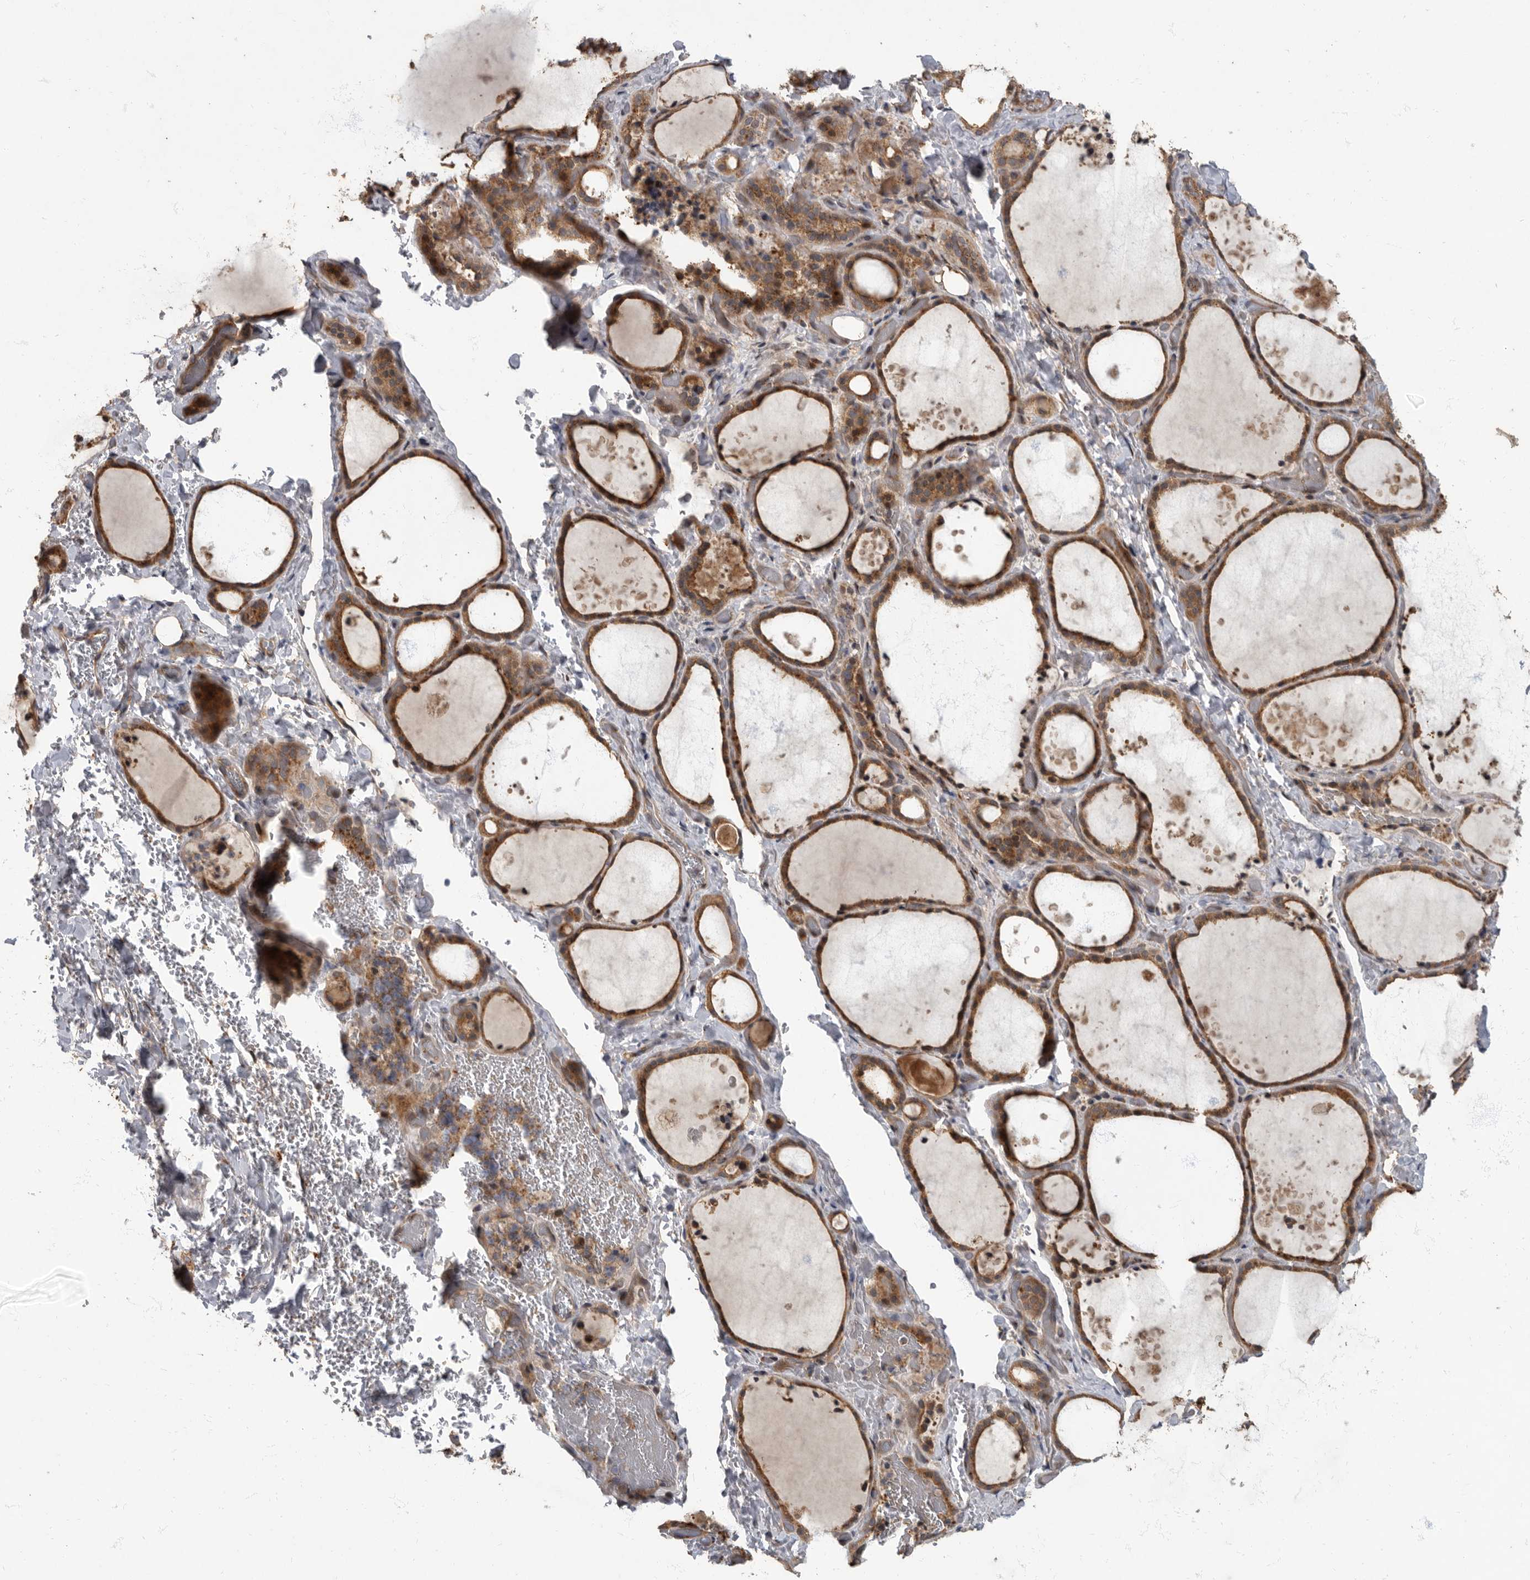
{"staining": {"intensity": "moderate", "quantity": ">75%", "location": "cytoplasmic/membranous"}, "tissue": "thyroid gland", "cell_type": "Glandular cells", "image_type": "normal", "snomed": [{"axis": "morphology", "description": "Normal tissue, NOS"}, {"axis": "topography", "description": "Thyroid gland"}], "caption": "Protein staining shows moderate cytoplasmic/membranous expression in about >75% of glandular cells in benign thyroid gland.", "gene": "IQCK", "patient": {"sex": "female", "age": 44}}